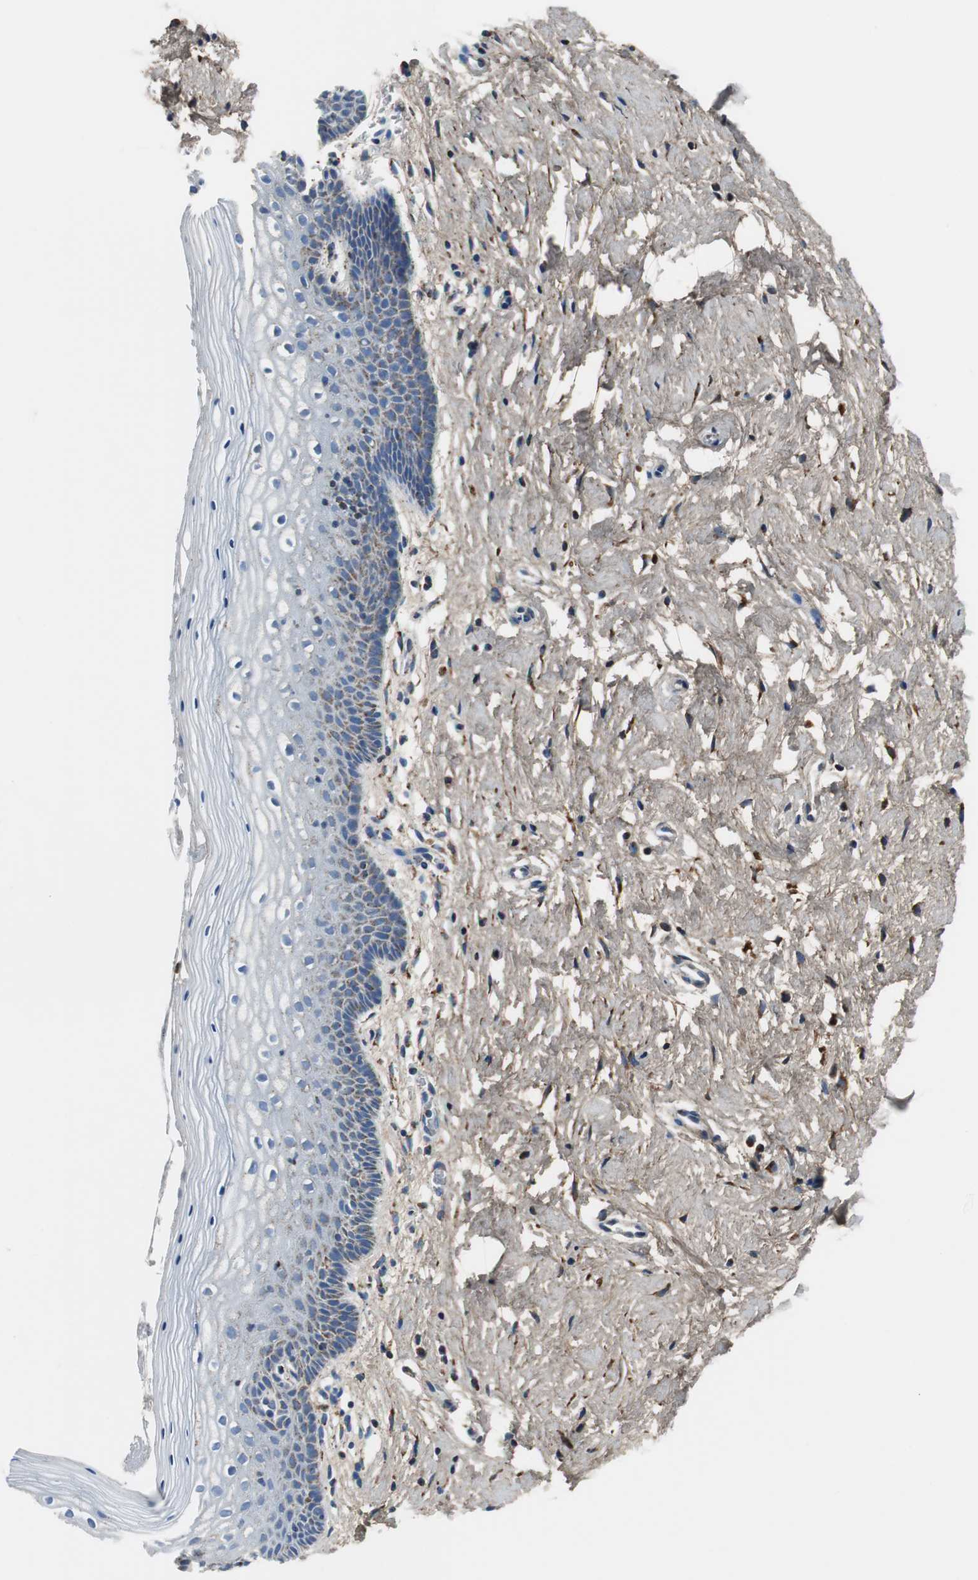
{"staining": {"intensity": "moderate", "quantity": "<25%", "location": "cytoplasmic/membranous"}, "tissue": "vagina", "cell_type": "Squamous epithelial cells", "image_type": "normal", "snomed": [{"axis": "morphology", "description": "Normal tissue, NOS"}, {"axis": "topography", "description": "Vagina"}], "caption": "An IHC histopathology image of normal tissue is shown. Protein staining in brown shows moderate cytoplasmic/membranous positivity in vagina within squamous epithelial cells.", "gene": "C1QTNF7", "patient": {"sex": "female", "age": 46}}